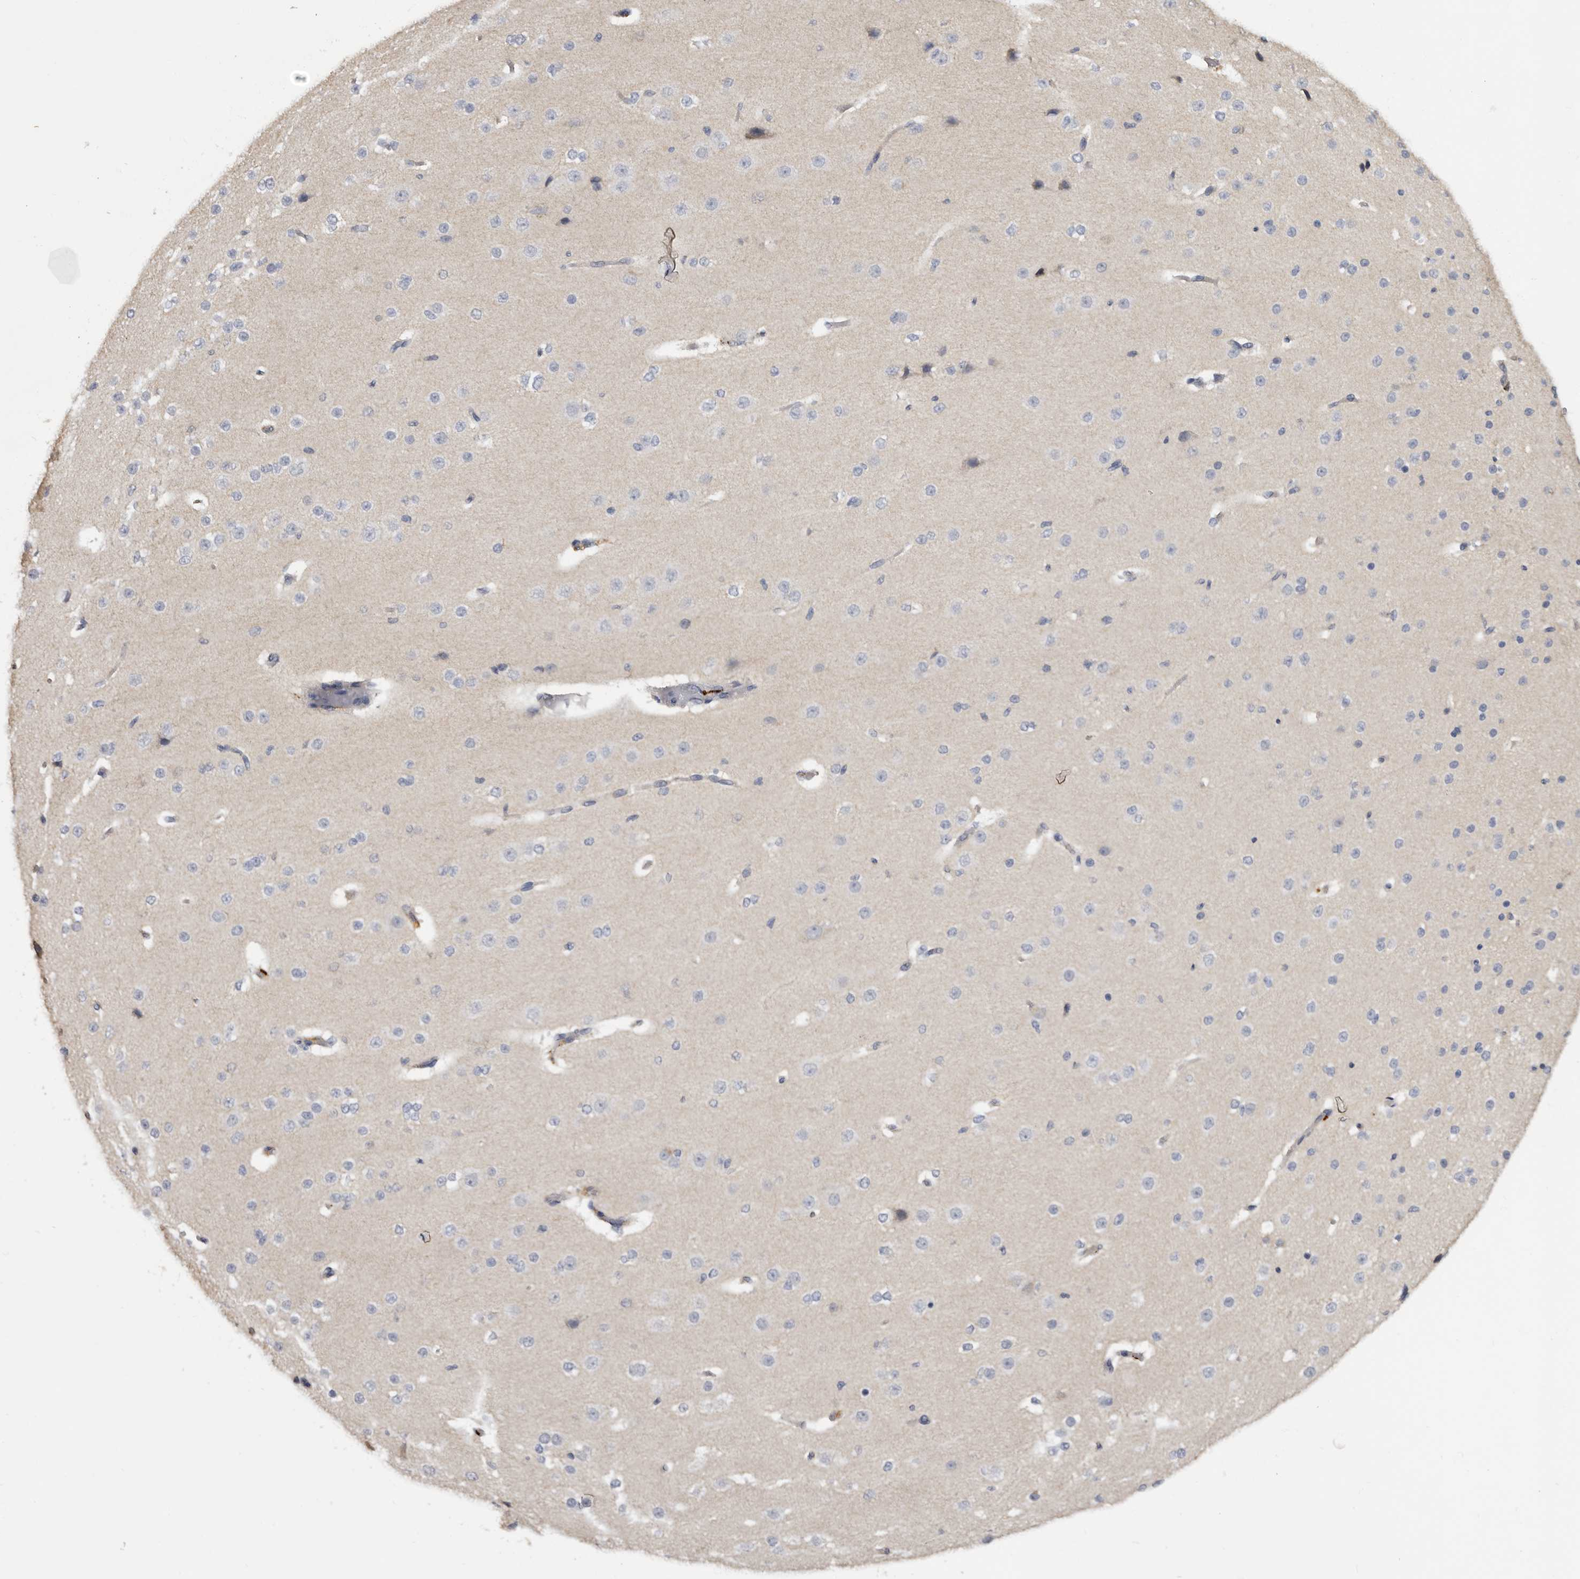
{"staining": {"intensity": "negative", "quantity": "none", "location": "none"}, "tissue": "cerebral cortex", "cell_type": "Endothelial cells", "image_type": "normal", "snomed": [{"axis": "morphology", "description": "Normal tissue, NOS"}, {"axis": "morphology", "description": "Developmental malformation"}, {"axis": "topography", "description": "Cerebral cortex"}], "caption": "High magnification brightfield microscopy of normal cerebral cortex stained with DAB (3,3'-diaminobenzidine) (brown) and counterstained with hematoxylin (blue): endothelial cells show no significant expression. (DAB IHC with hematoxylin counter stain).", "gene": "DAP", "patient": {"sex": "female", "age": 30}}